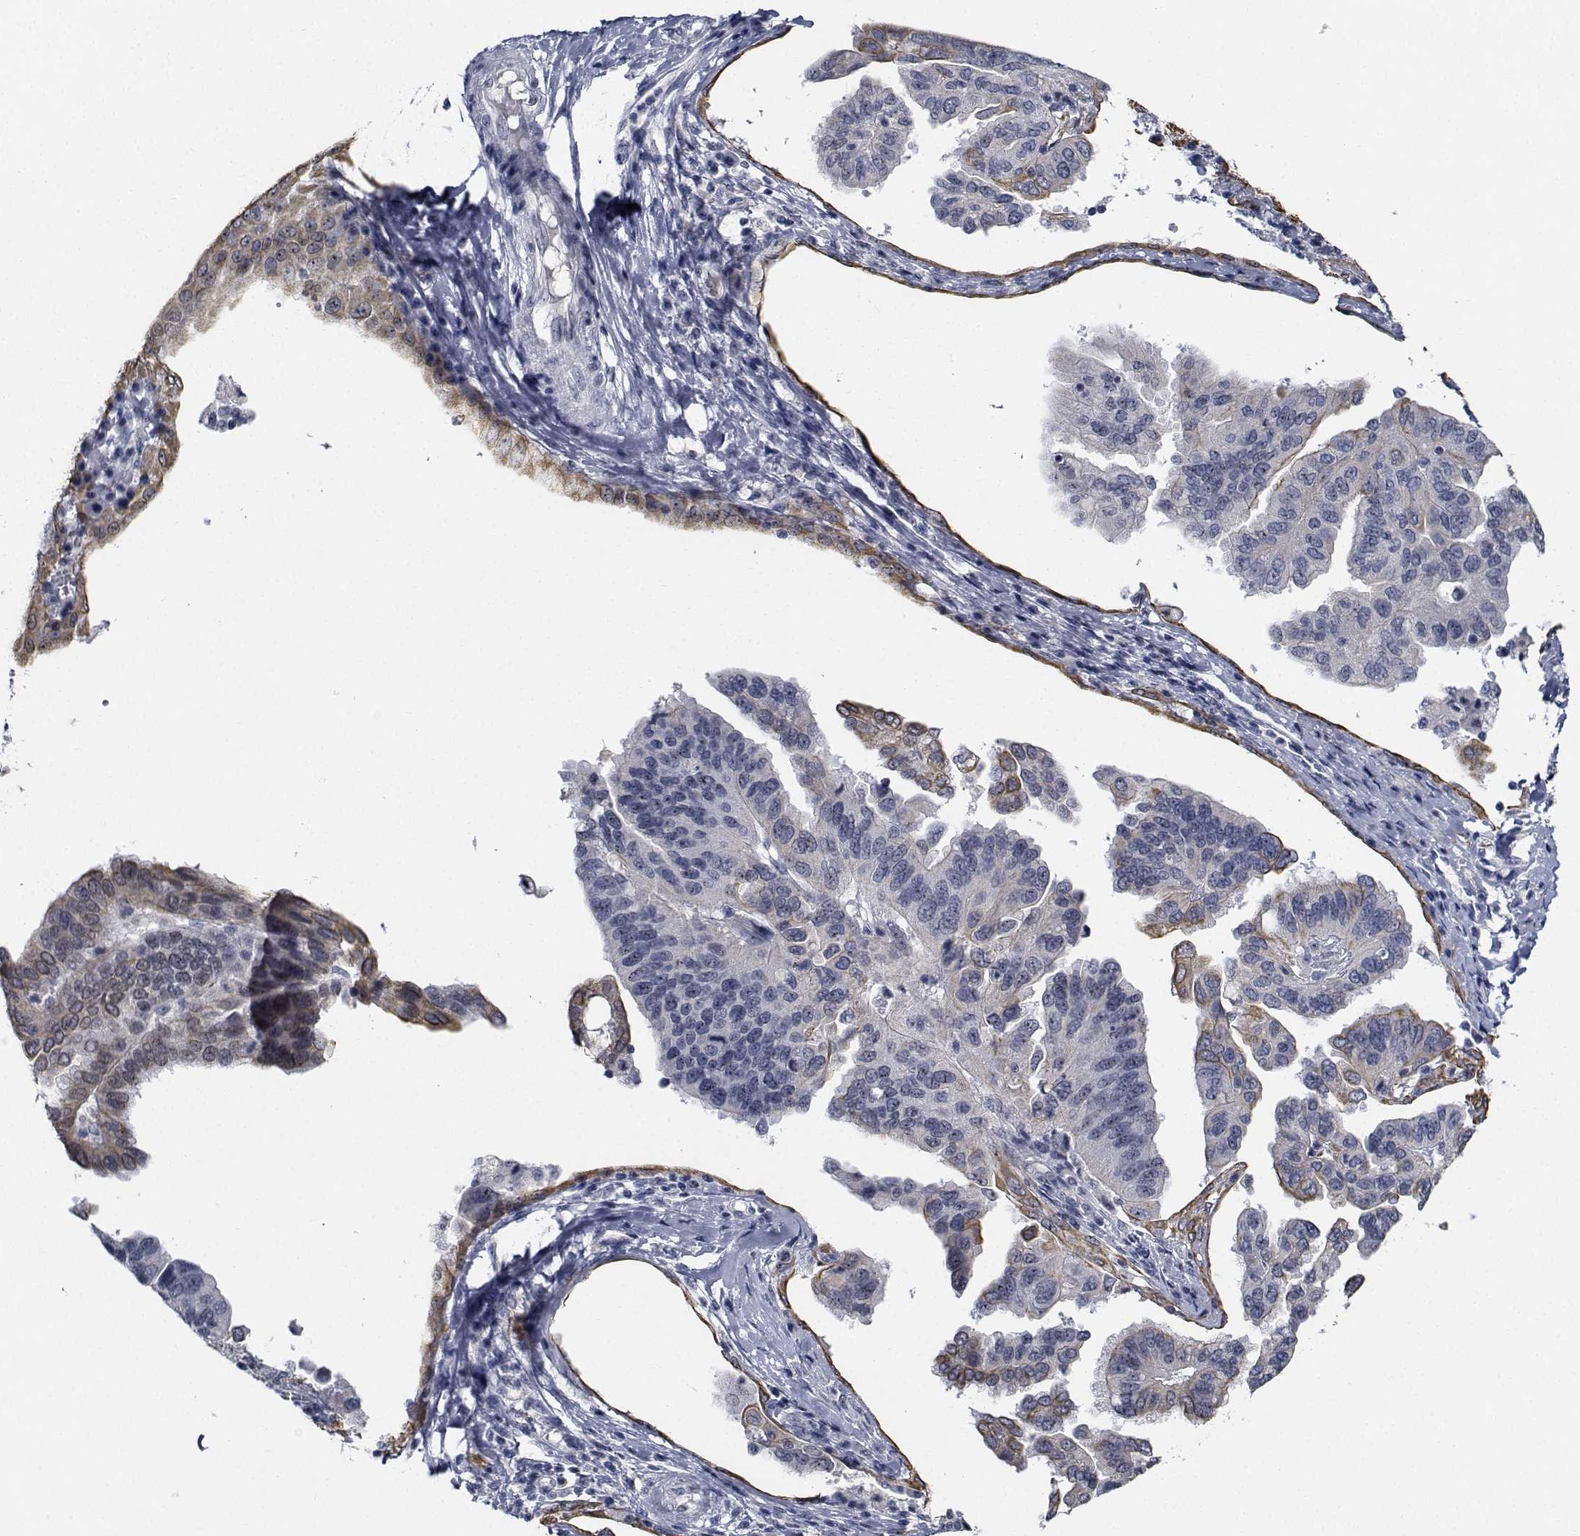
{"staining": {"intensity": "negative", "quantity": "none", "location": "none"}, "tissue": "ovarian cancer", "cell_type": "Tumor cells", "image_type": "cancer", "snomed": [{"axis": "morphology", "description": "Cystadenocarcinoma, serous, NOS"}, {"axis": "topography", "description": "Ovary"}], "caption": "High magnification brightfield microscopy of ovarian serous cystadenocarcinoma stained with DAB (brown) and counterstained with hematoxylin (blue): tumor cells show no significant staining.", "gene": "NVL", "patient": {"sex": "female", "age": 79}}